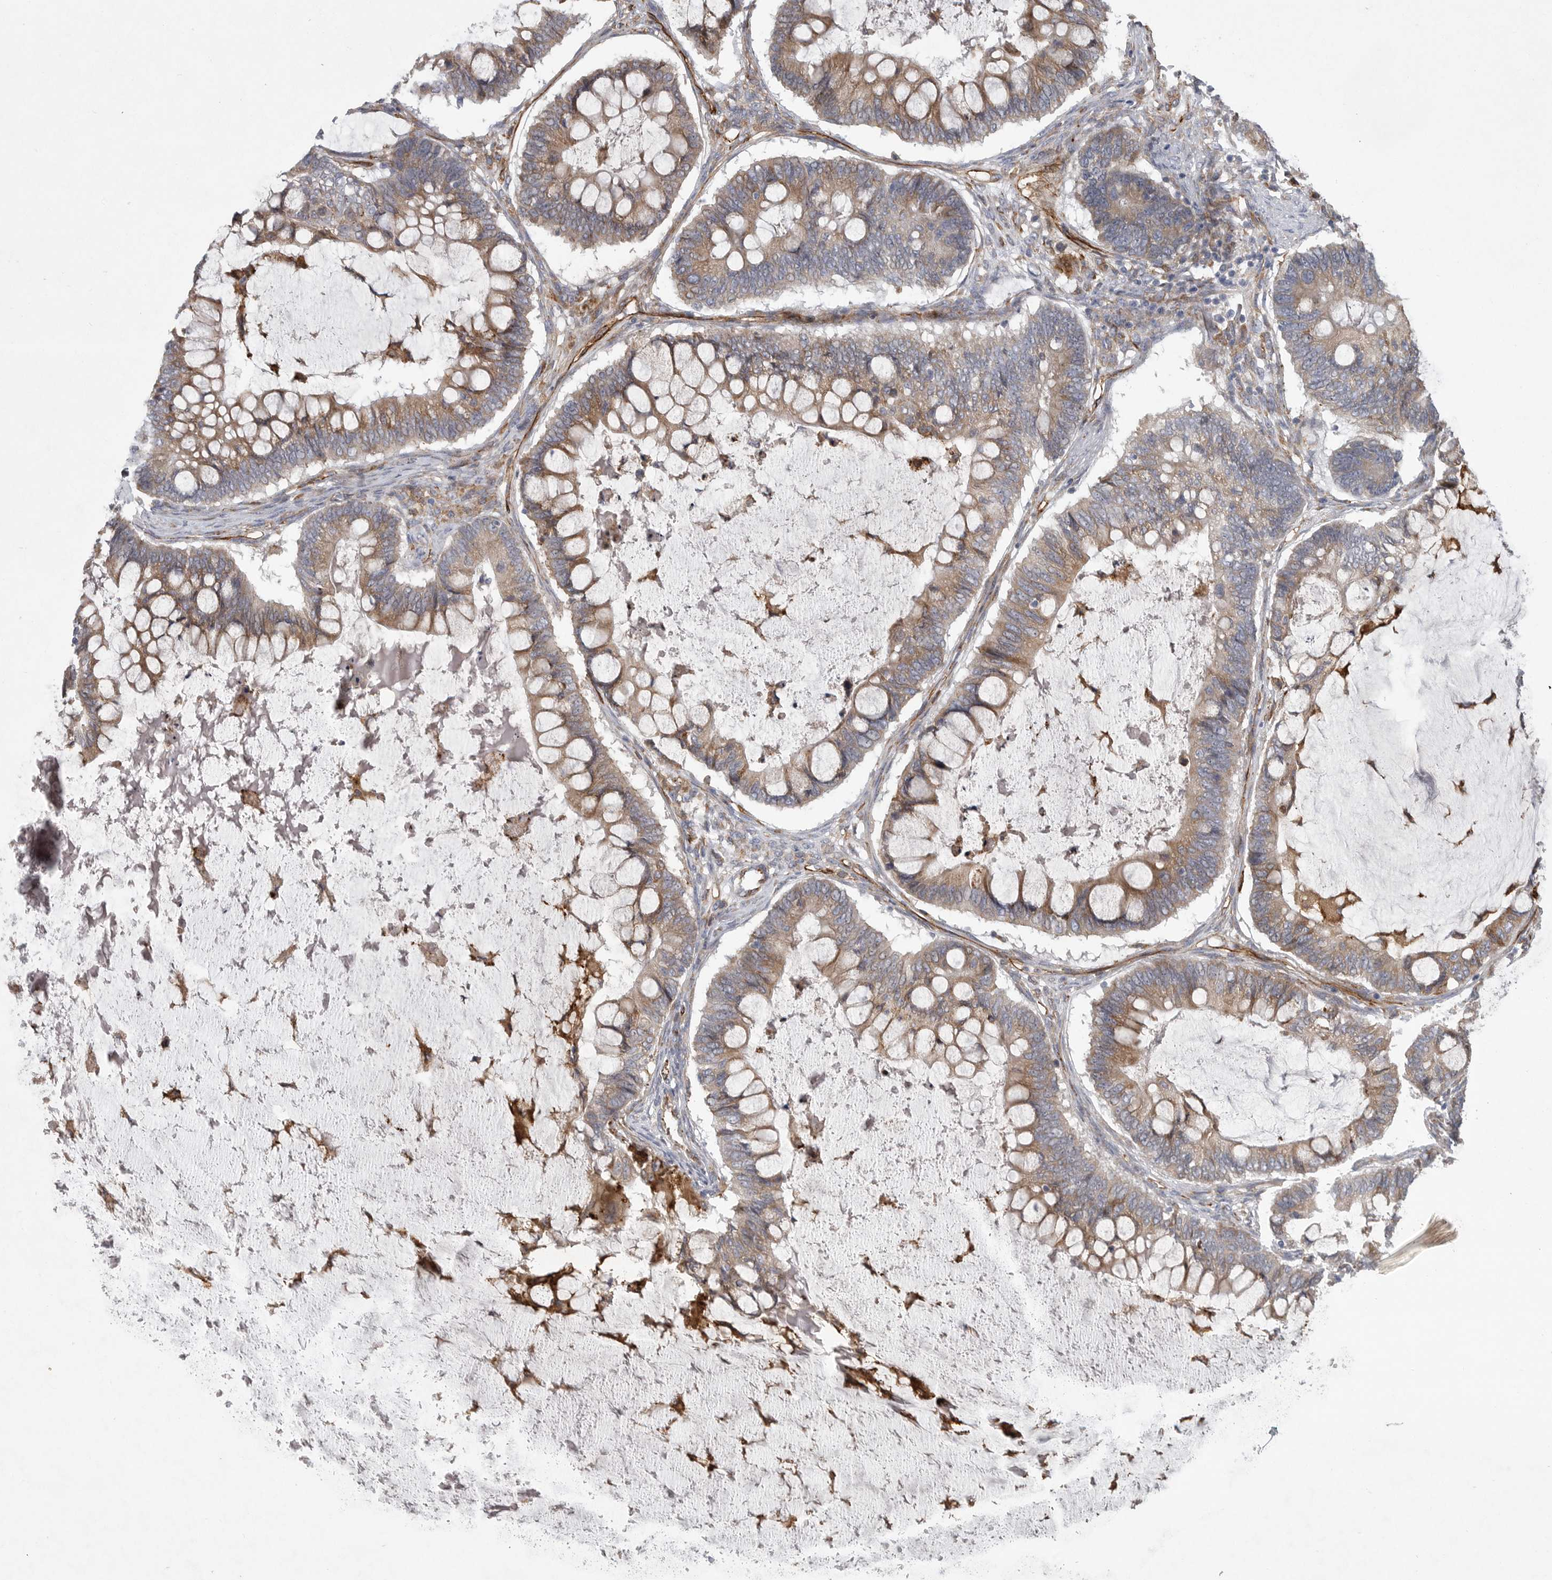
{"staining": {"intensity": "moderate", "quantity": ">75%", "location": "cytoplasmic/membranous"}, "tissue": "ovarian cancer", "cell_type": "Tumor cells", "image_type": "cancer", "snomed": [{"axis": "morphology", "description": "Cystadenocarcinoma, mucinous, NOS"}, {"axis": "topography", "description": "Ovary"}], "caption": "The histopathology image exhibits staining of ovarian cancer, revealing moderate cytoplasmic/membranous protein positivity (brown color) within tumor cells.", "gene": "MINPP1", "patient": {"sex": "female", "age": 61}}